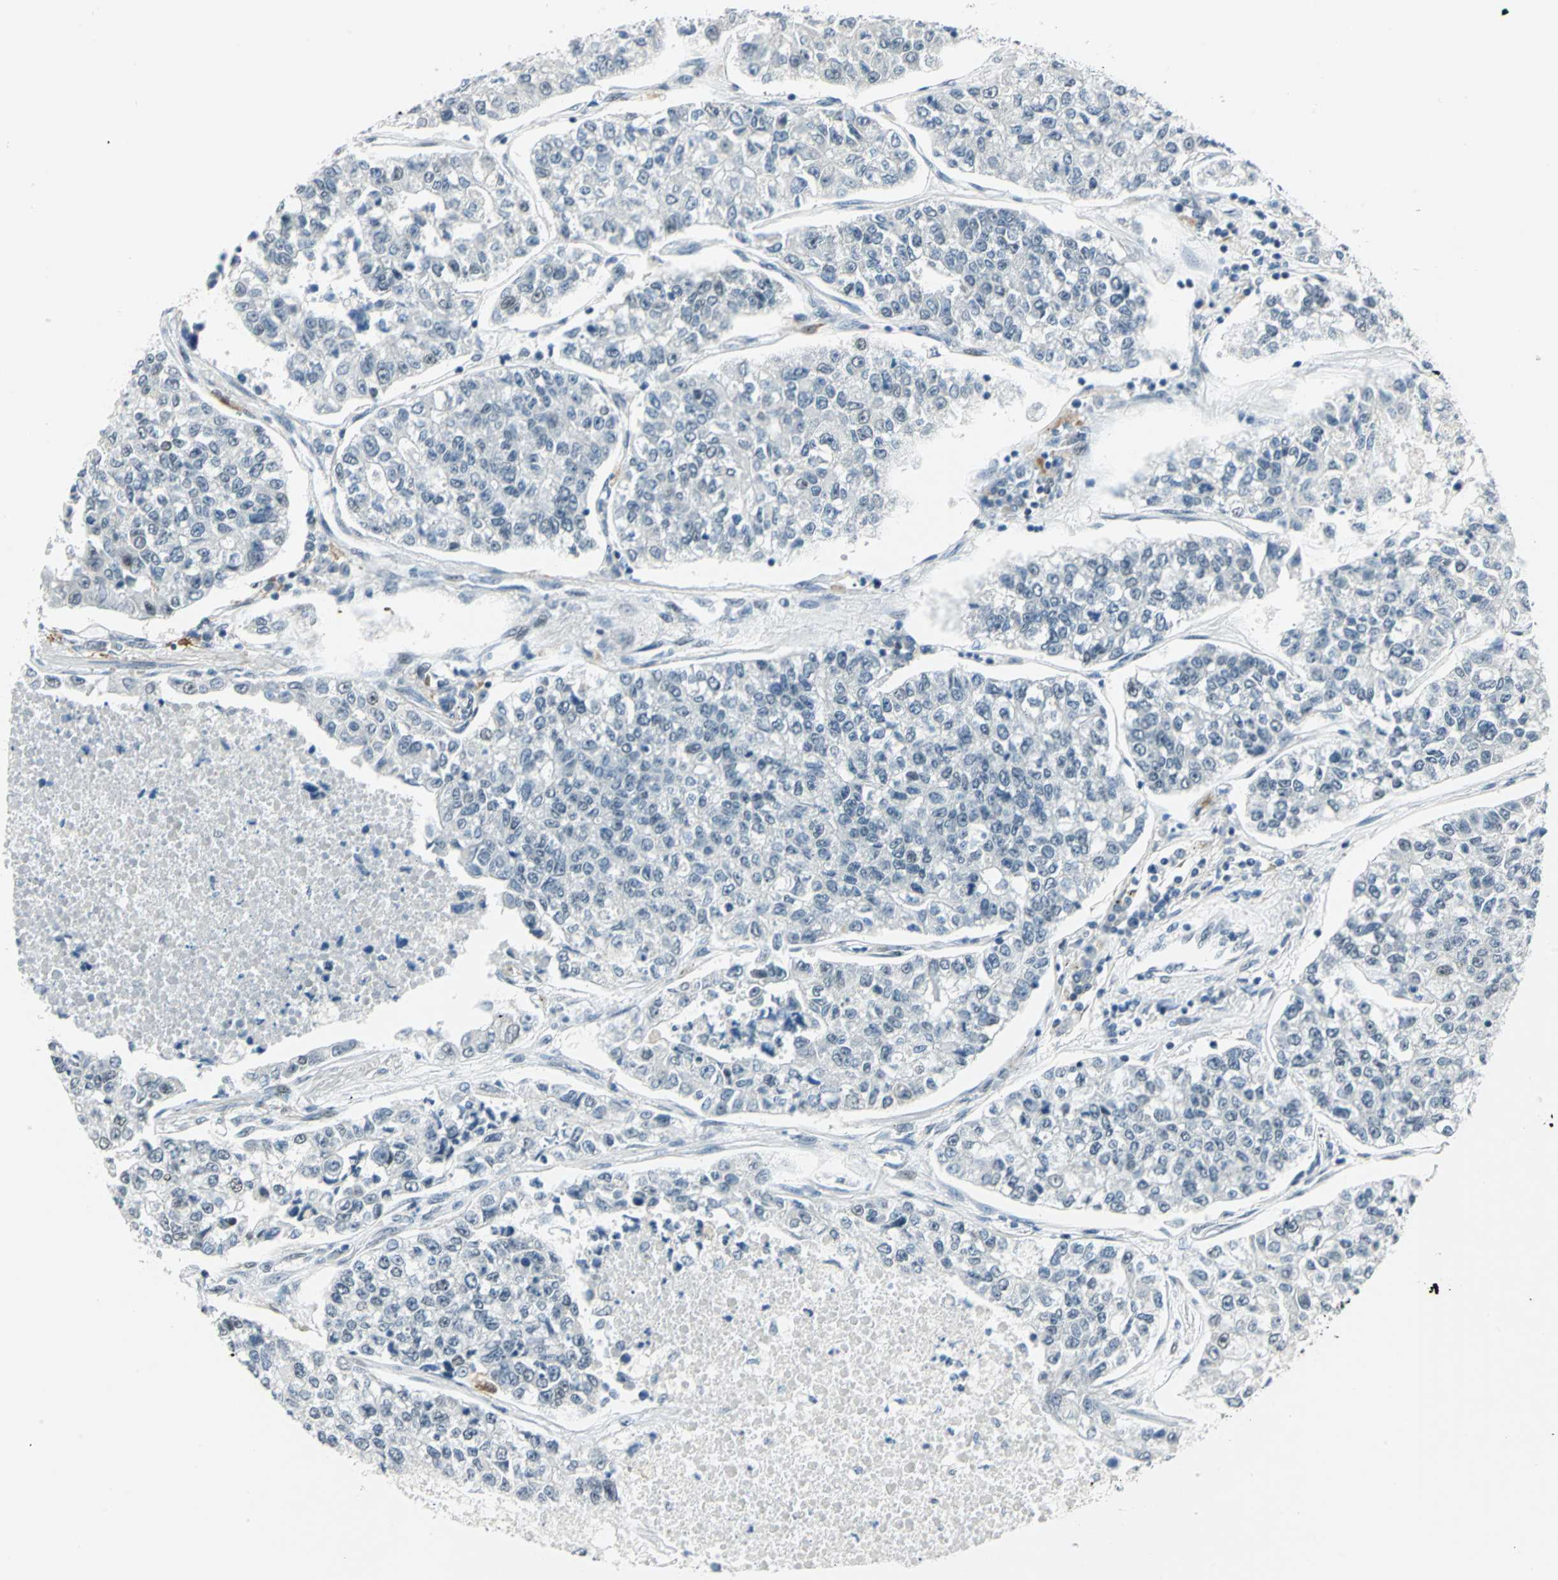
{"staining": {"intensity": "negative", "quantity": "none", "location": "none"}, "tissue": "lung cancer", "cell_type": "Tumor cells", "image_type": "cancer", "snomed": [{"axis": "morphology", "description": "Adenocarcinoma, NOS"}, {"axis": "topography", "description": "Lung"}], "caption": "Immunohistochemistry photomicrograph of human lung adenocarcinoma stained for a protein (brown), which exhibits no expression in tumor cells. Nuclei are stained in blue.", "gene": "MTMR10", "patient": {"sex": "male", "age": 49}}